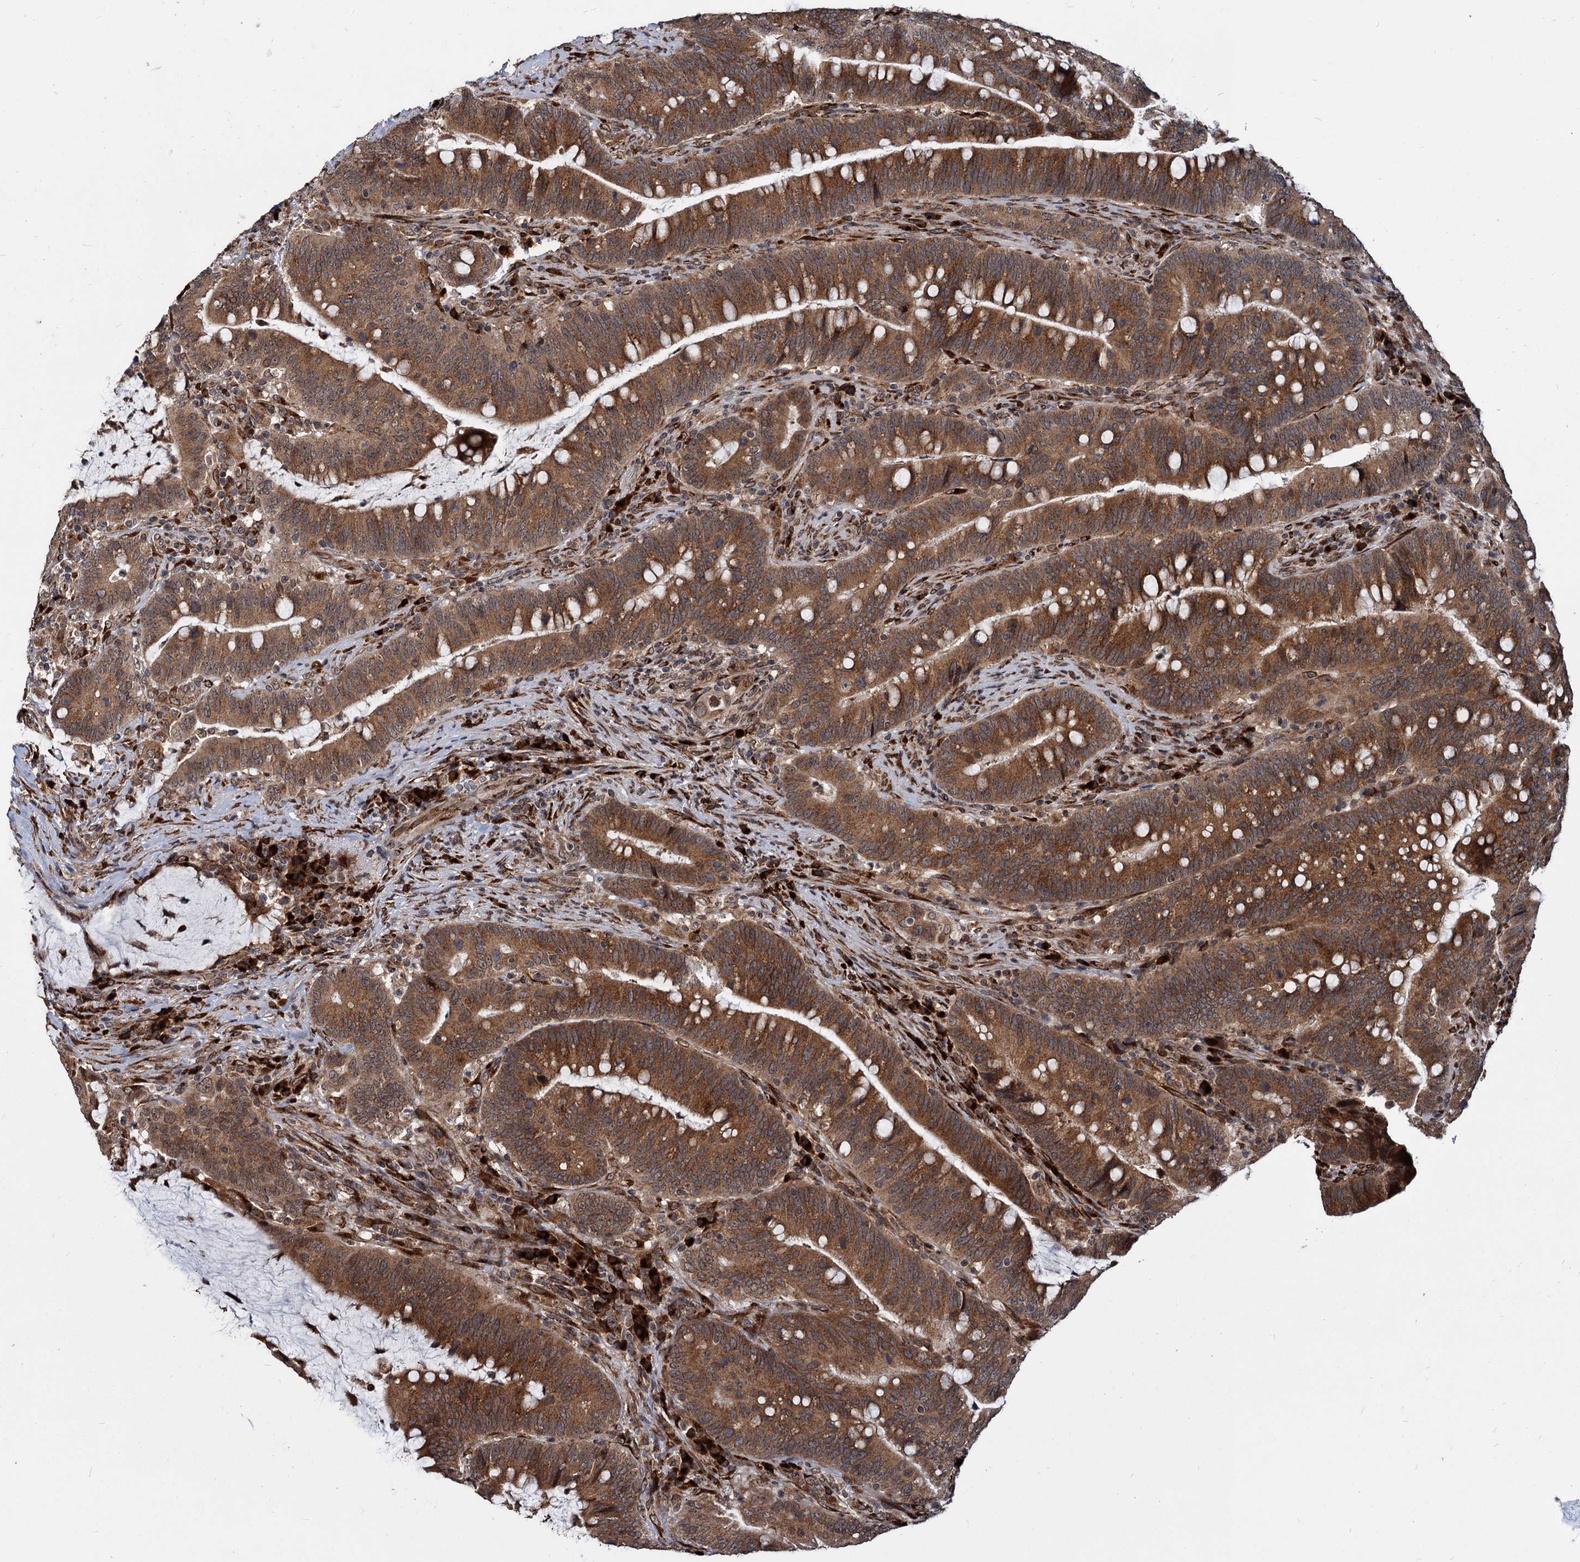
{"staining": {"intensity": "moderate", "quantity": ">75%", "location": "cytoplasmic/membranous"}, "tissue": "colorectal cancer", "cell_type": "Tumor cells", "image_type": "cancer", "snomed": [{"axis": "morphology", "description": "Adenocarcinoma, NOS"}, {"axis": "topography", "description": "Colon"}], "caption": "Brown immunohistochemical staining in colorectal cancer displays moderate cytoplasmic/membranous positivity in about >75% of tumor cells.", "gene": "SAAL1", "patient": {"sex": "female", "age": 66}}